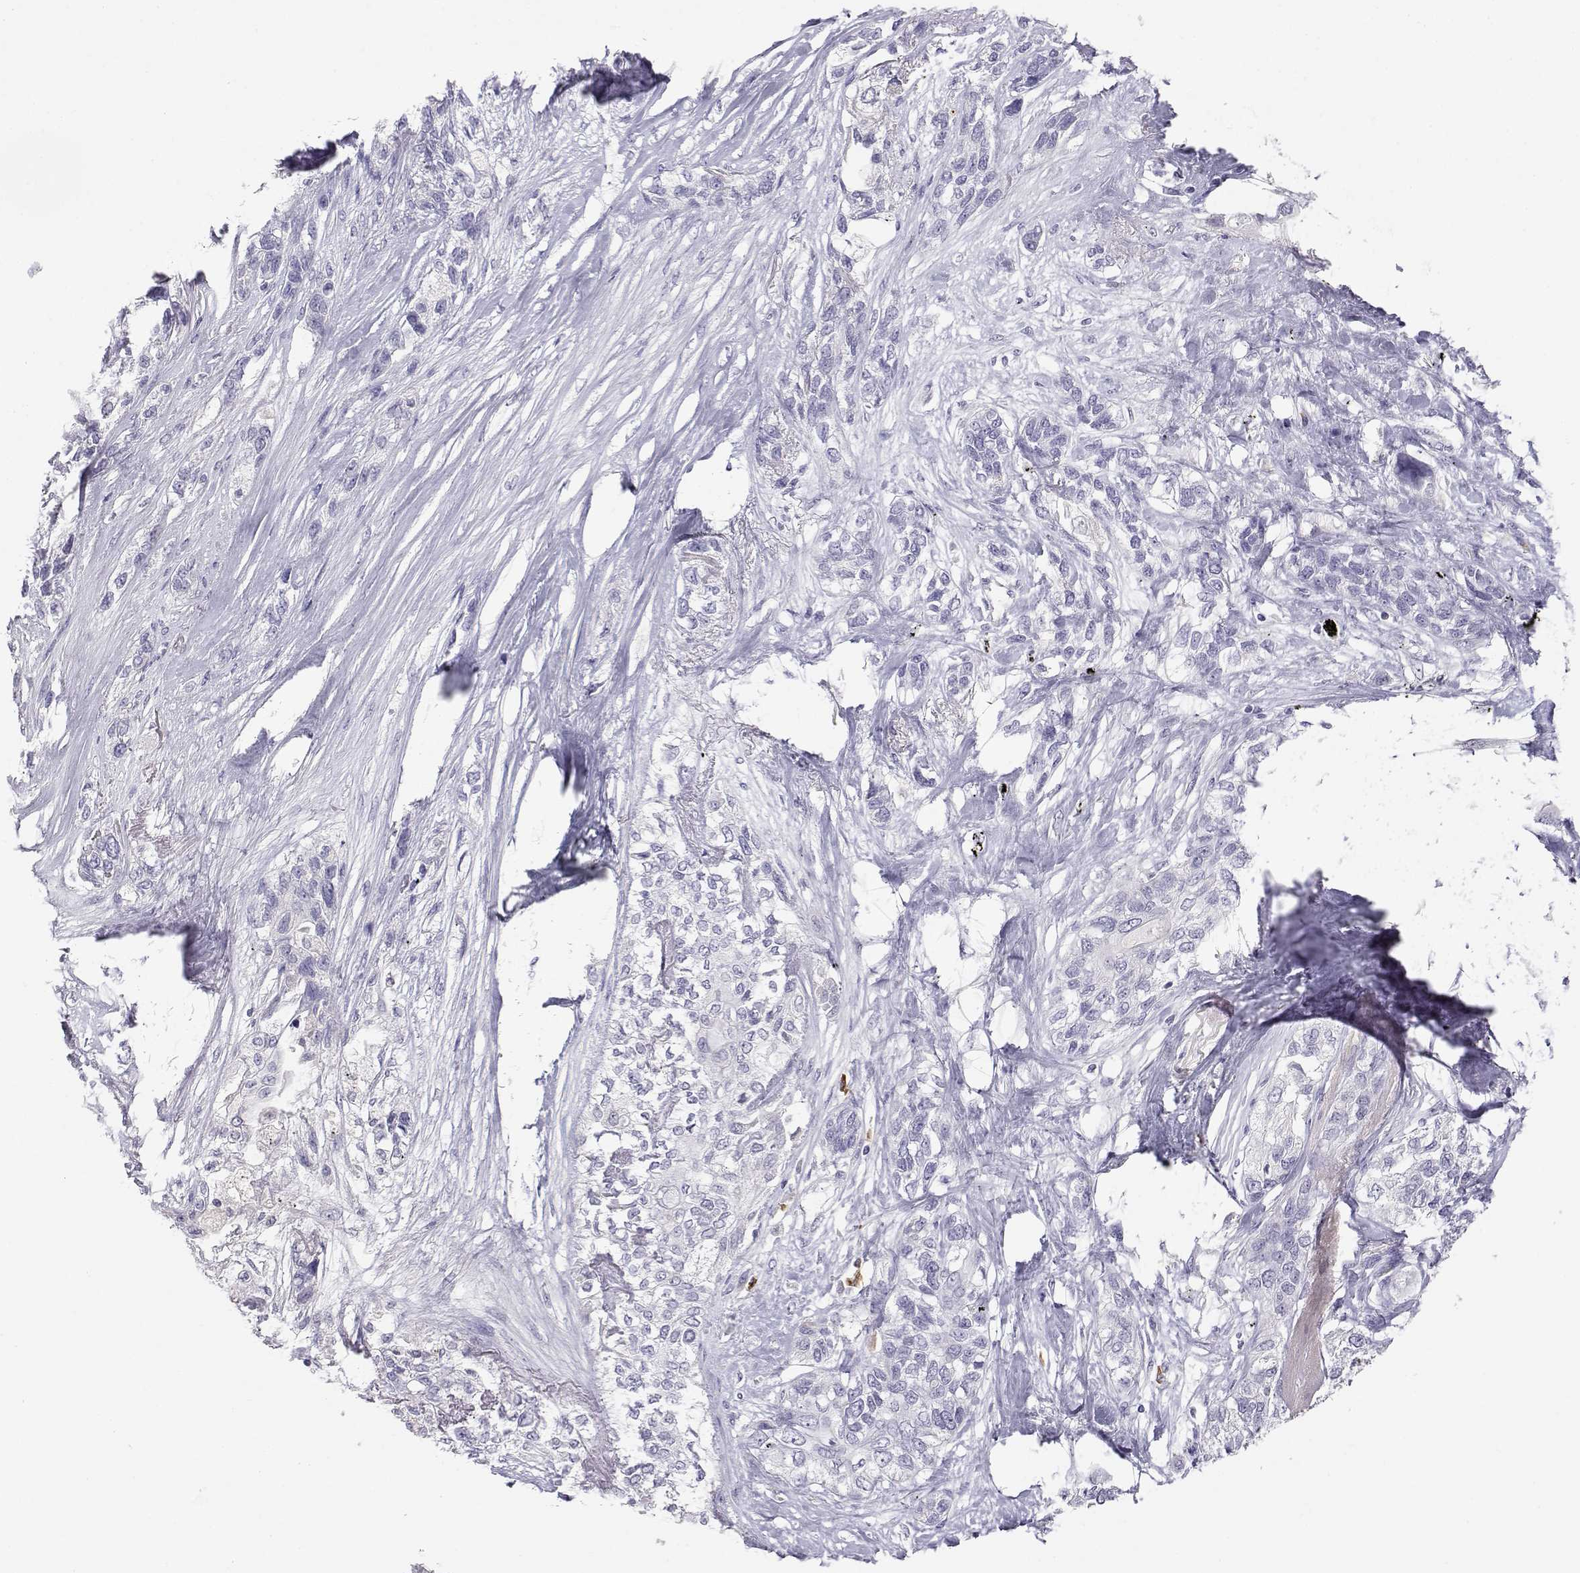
{"staining": {"intensity": "negative", "quantity": "none", "location": "none"}, "tissue": "lung cancer", "cell_type": "Tumor cells", "image_type": "cancer", "snomed": [{"axis": "morphology", "description": "Squamous cell carcinoma, NOS"}, {"axis": "topography", "description": "Lung"}], "caption": "Lung squamous cell carcinoma was stained to show a protein in brown. There is no significant staining in tumor cells.", "gene": "CDHR1", "patient": {"sex": "female", "age": 70}}